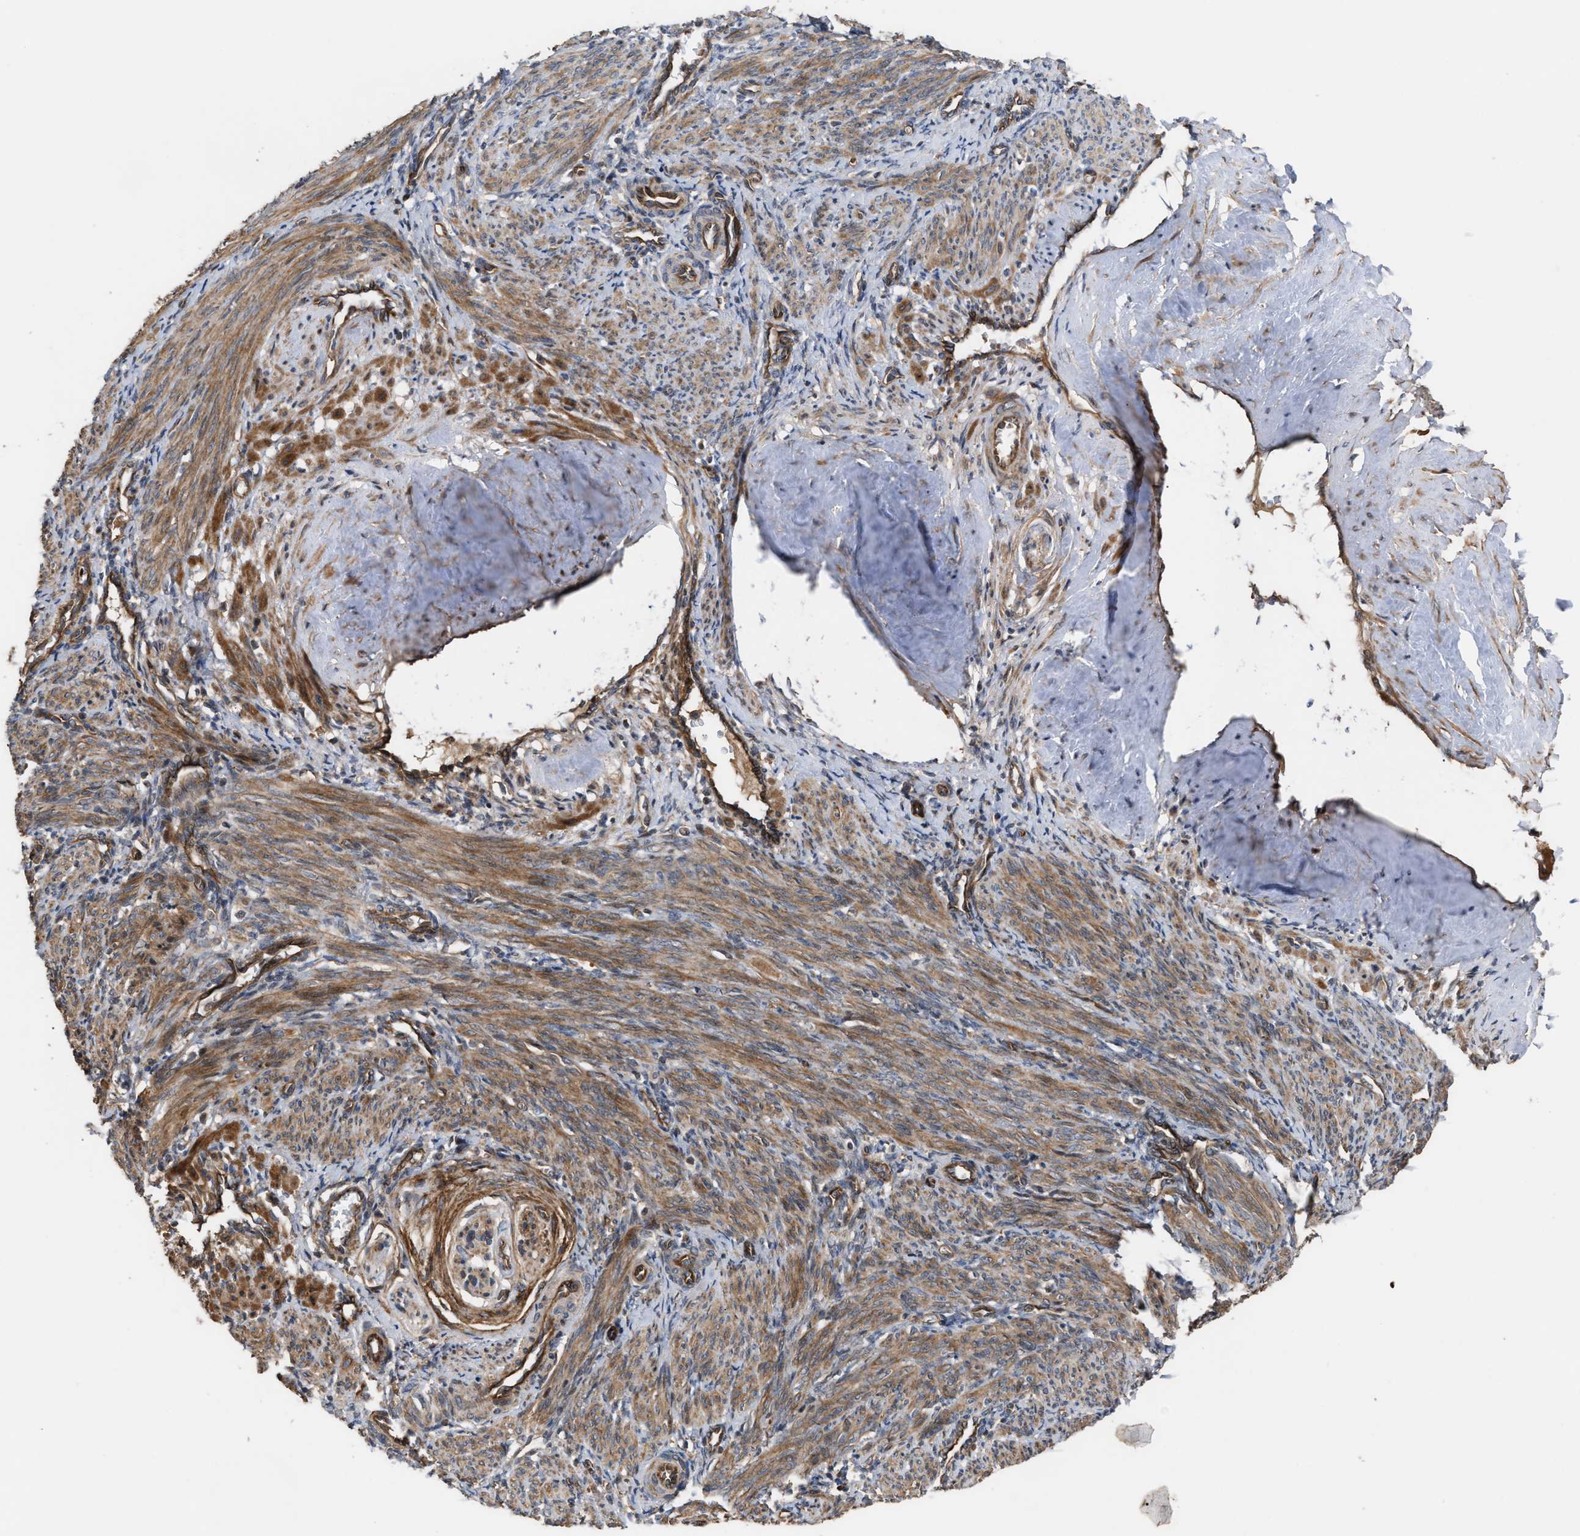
{"staining": {"intensity": "moderate", "quantity": ">75%", "location": "cytoplasmic/membranous"}, "tissue": "smooth muscle", "cell_type": "Smooth muscle cells", "image_type": "normal", "snomed": [{"axis": "morphology", "description": "Normal tissue, NOS"}, {"axis": "topography", "description": "Endometrium"}], "caption": "Immunohistochemical staining of unremarkable human smooth muscle displays medium levels of moderate cytoplasmic/membranous positivity in approximately >75% of smooth muscle cells.", "gene": "STAU1", "patient": {"sex": "female", "age": 33}}